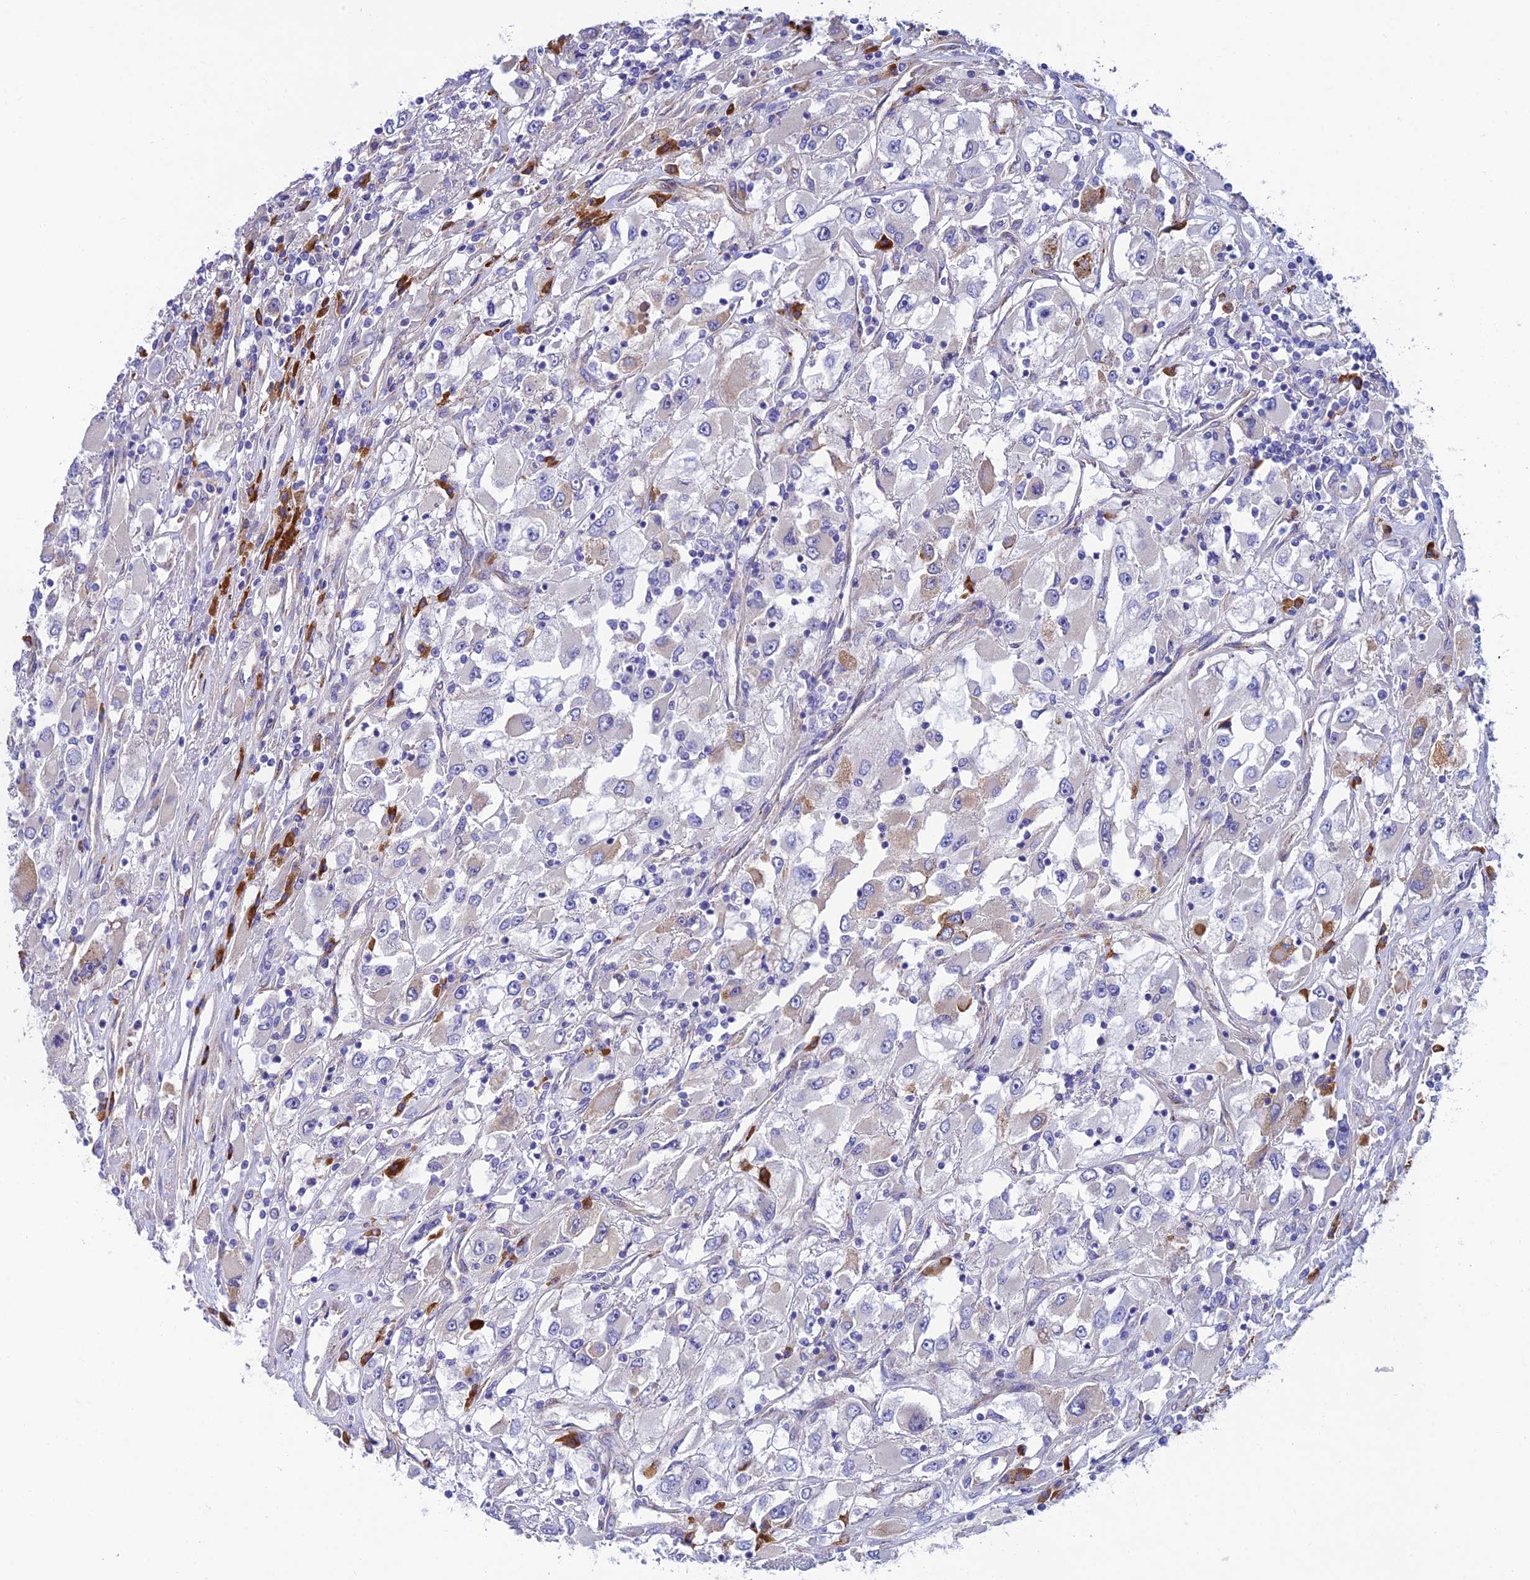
{"staining": {"intensity": "negative", "quantity": "none", "location": "none"}, "tissue": "renal cancer", "cell_type": "Tumor cells", "image_type": "cancer", "snomed": [{"axis": "morphology", "description": "Adenocarcinoma, NOS"}, {"axis": "topography", "description": "Kidney"}], "caption": "Immunohistochemistry of human renal cancer exhibits no positivity in tumor cells.", "gene": "MACIR", "patient": {"sex": "female", "age": 52}}